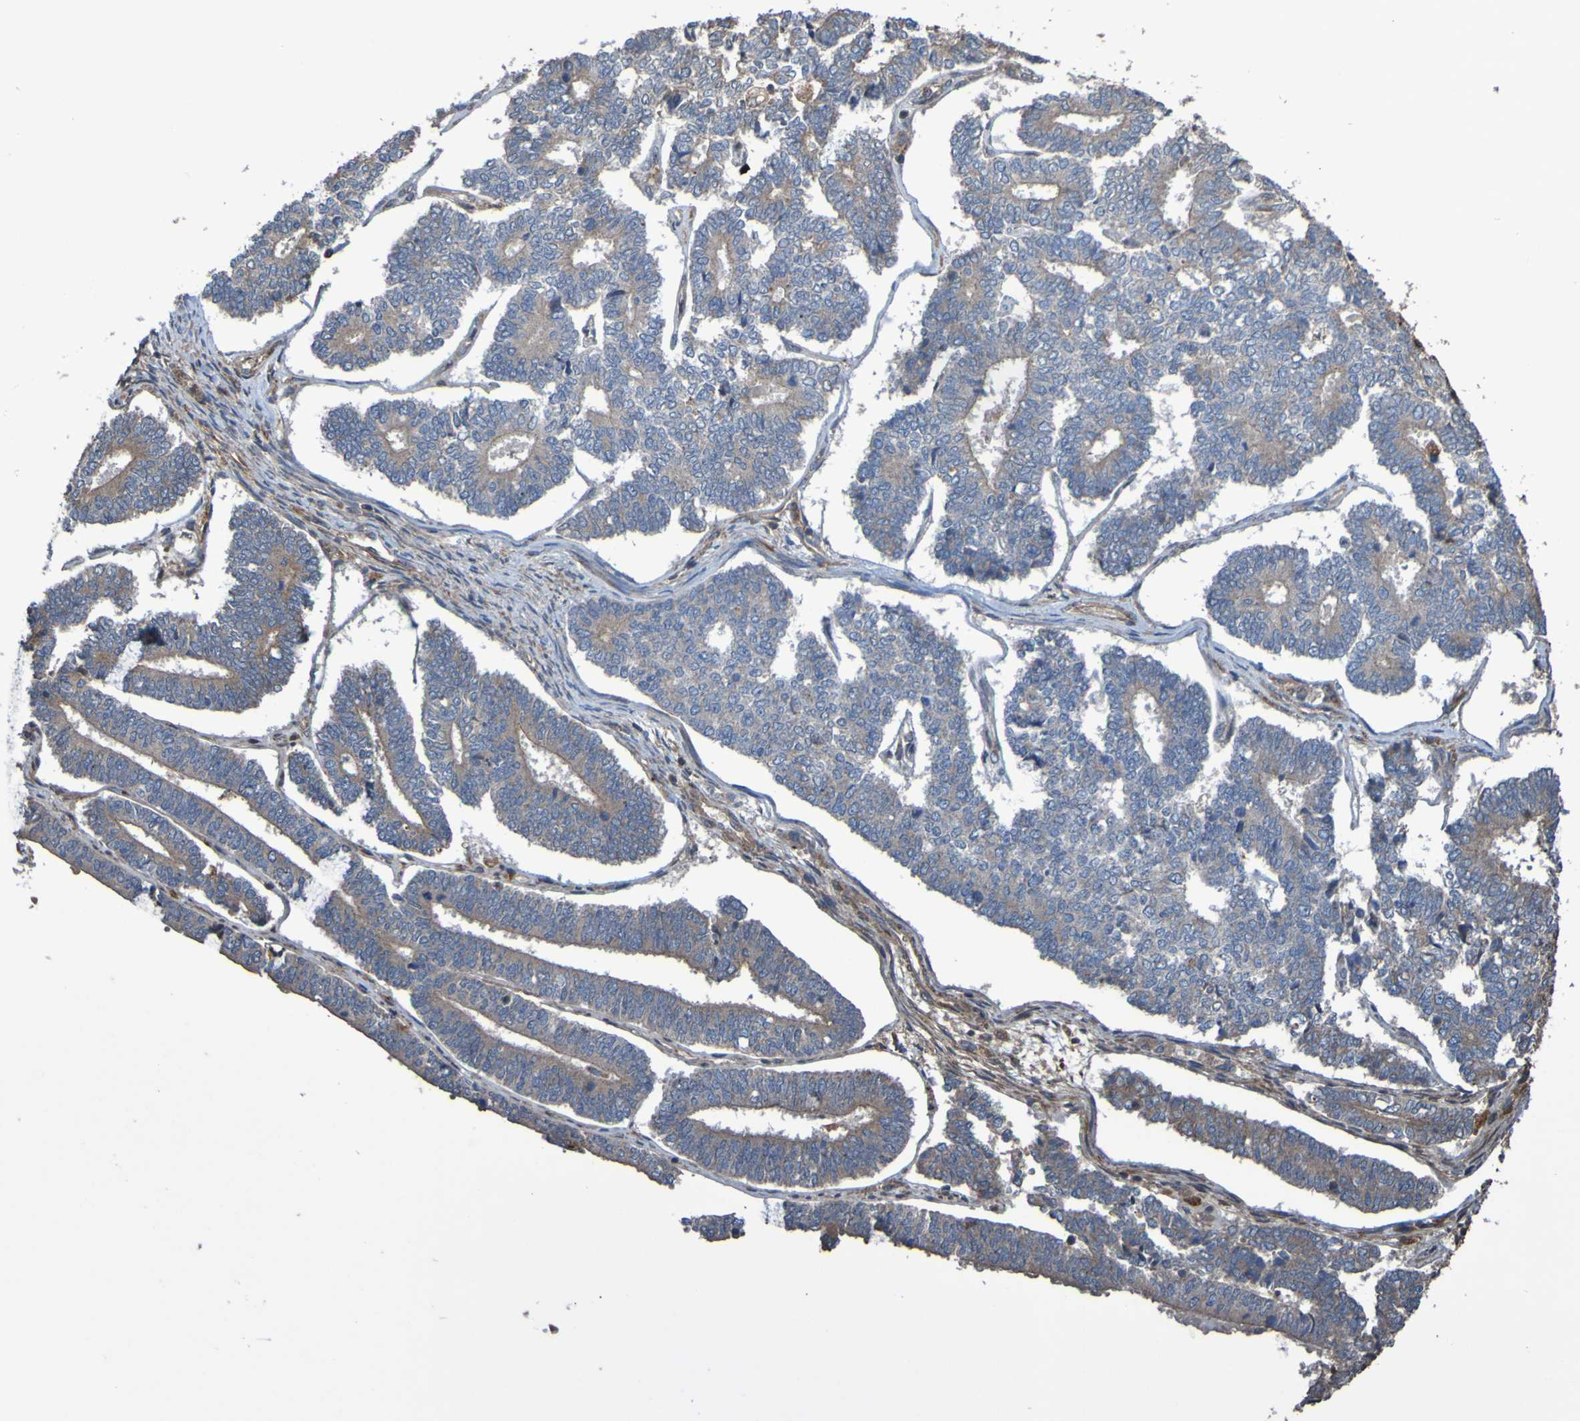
{"staining": {"intensity": "weak", "quantity": ">75%", "location": "cytoplasmic/membranous"}, "tissue": "endometrial cancer", "cell_type": "Tumor cells", "image_type": "cancer", "snomed": [{"axis": "morphology", "description": "Adenocarcinoma, NOS"}, {"axis": "topography", "description": "Endometrium"}], "caption": "An immunohistochemistry (IHC) micrograph of neoplastic tissue is shown. Protein staining in brown highlights weak cytoplasmic/membranous positivity in endometrial cancer within tumor cells.", "gene": "UCN", "patient": {"sex": "female", "age": 70}}